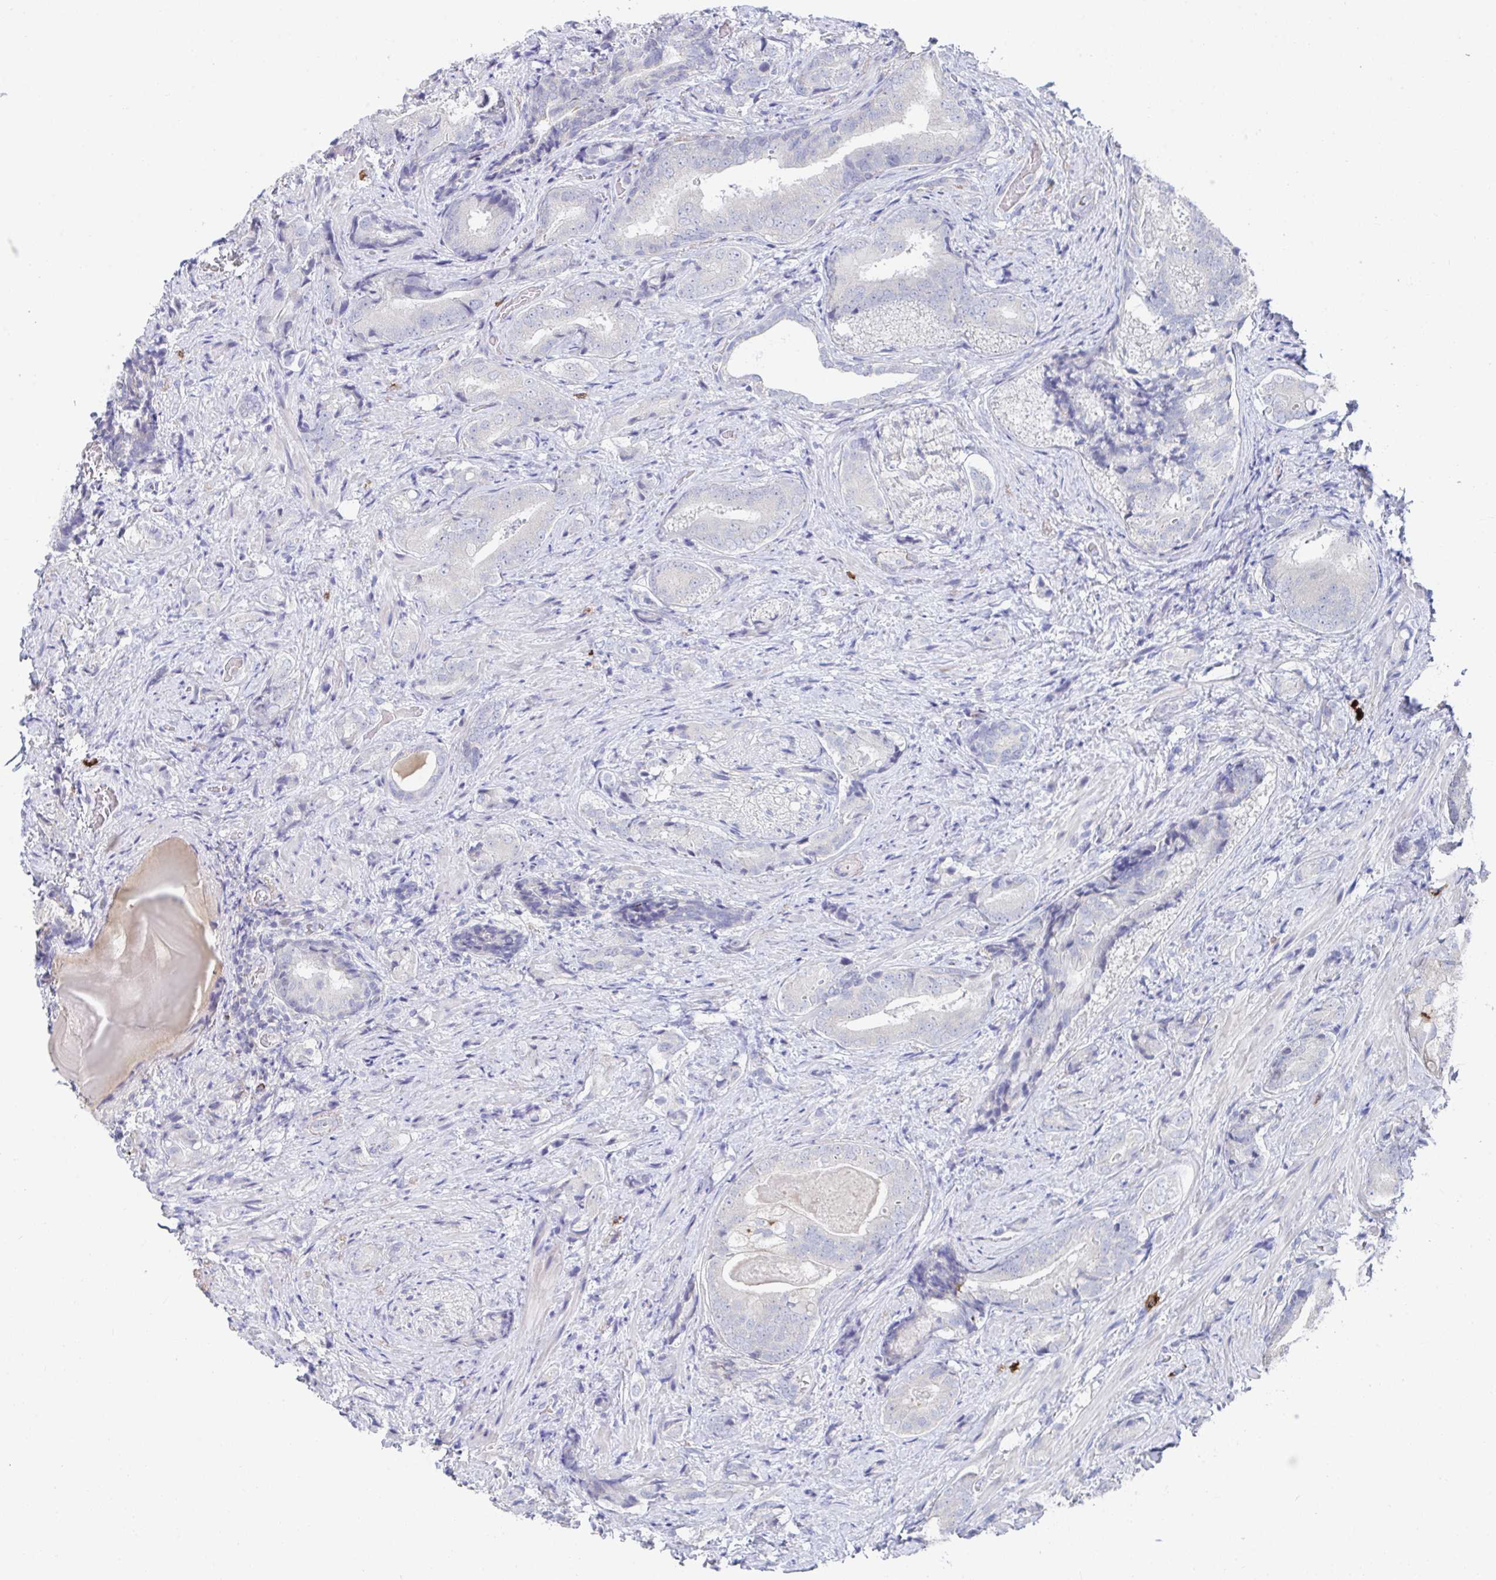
{"staining": {"intensity": "negative", "quantity": "none", "location": "none"}, "tissue": "prostate cancer", "cell_type": "Tumor cells", "image_type": "cancer", "snomed": [{"axis": "morphology", "description": "Adenocarcinoma, High grade"}, {"axis": "topography", "description": "Prostate"}], "caption": "This is an immunohistochemistry image of human prostate cancer. There is no staining in tumor cells.", "gene": "KCNK5", "patient": {"sex": "male", "age": 62}}